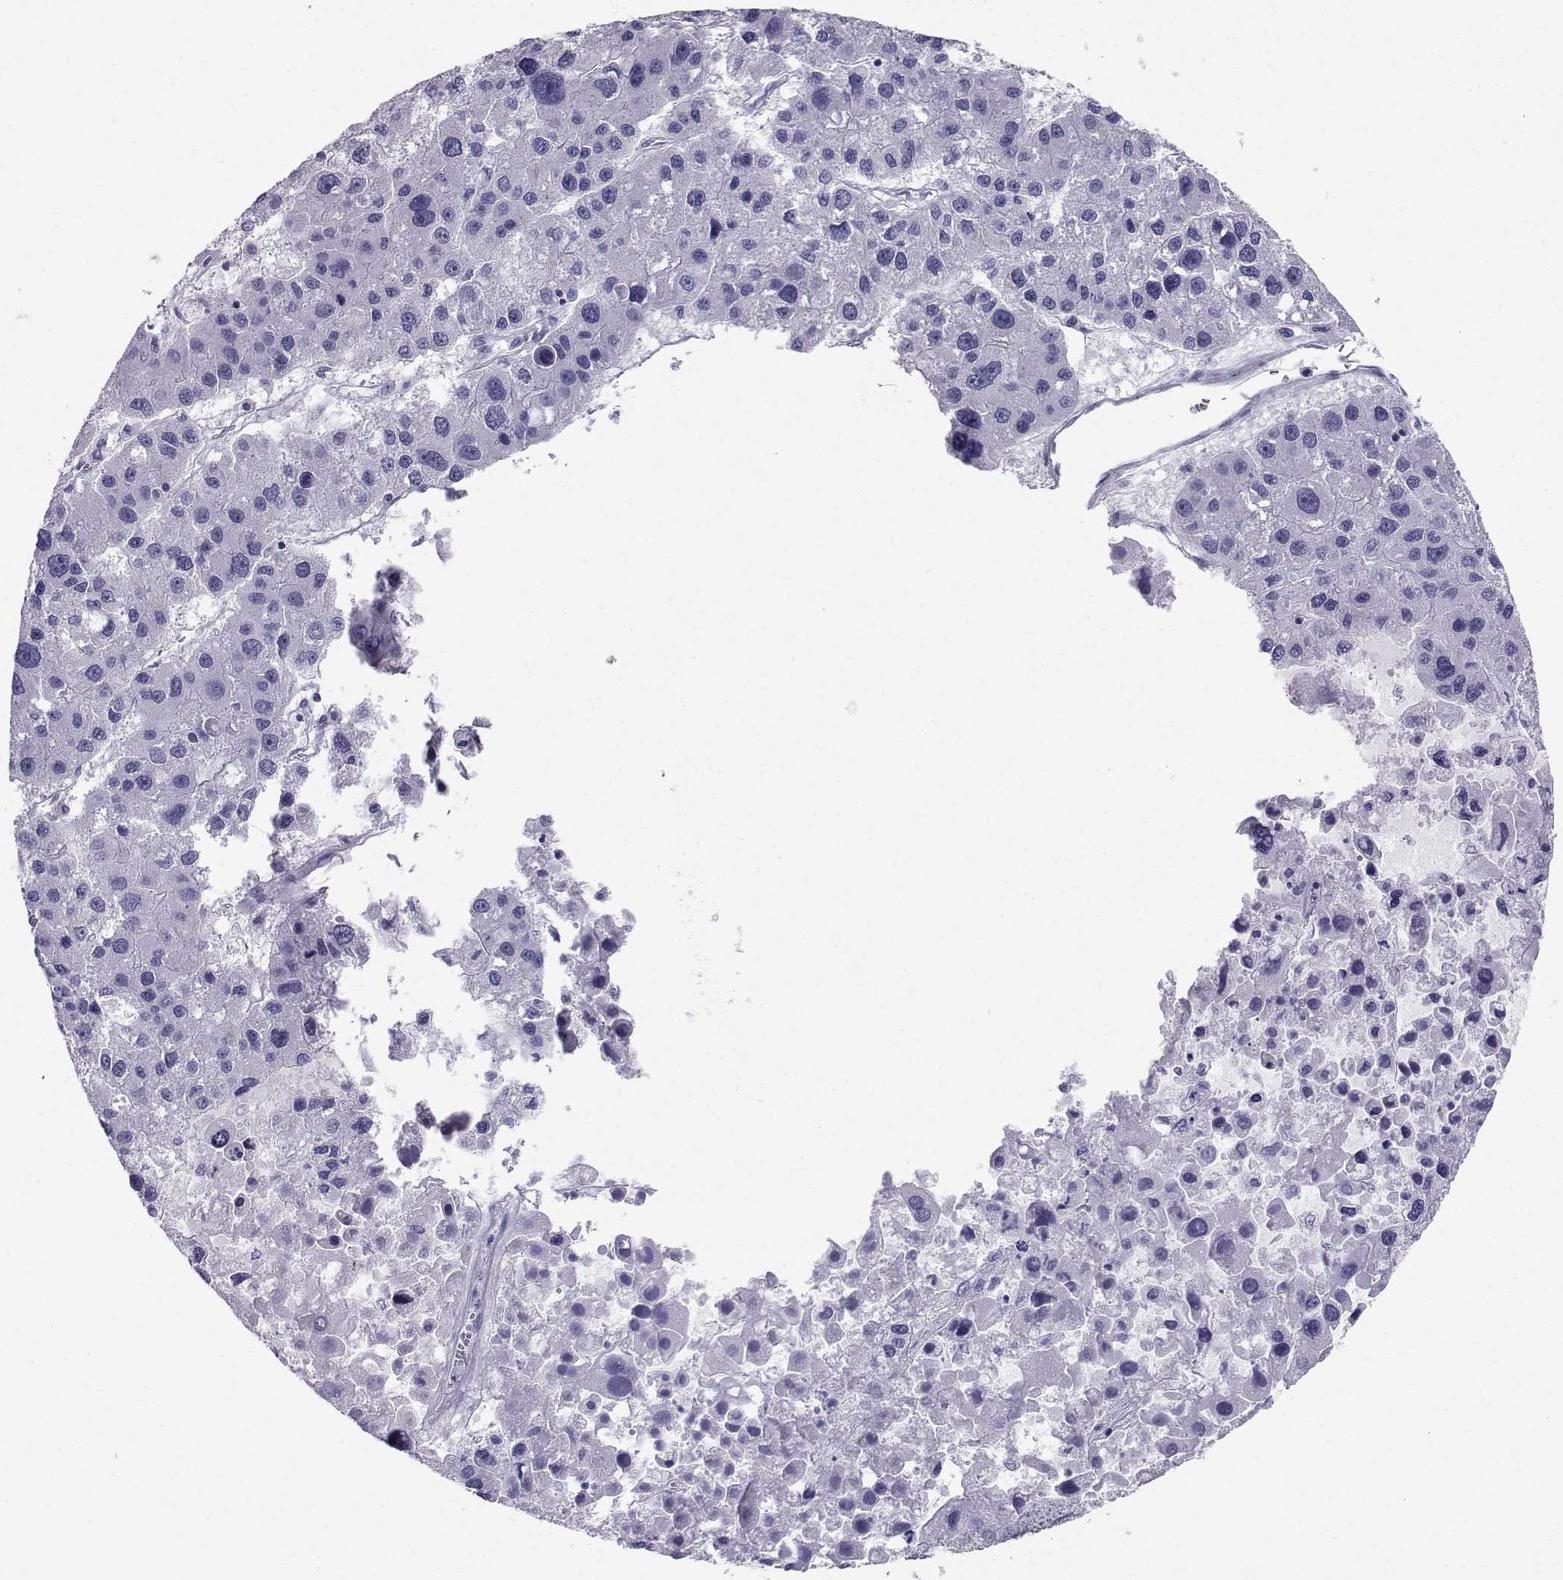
{"staining": {"intensity": "negative", "quantity": "none", "location": "none"}, "tissue": "liver cancer", "cell_type": "Tumor cells", "image_type": "cancer", "snomed": [{"axis": "morphology", "description": "Carcinoma, Hepatocellular, NOS"}, {"axis": "topography", "description": "Liver"}], "caption": "High magnification brightfield microscopy of liver cancer (hepatocellular carcinoma) stained with DAB (3,3'-diaminobenzidine) (brown) and counterstained with hematoxylin (blue): tumor cells show no significant positivity.", "gene": "SST", "patient": {"sex": "male", "age": 73}}